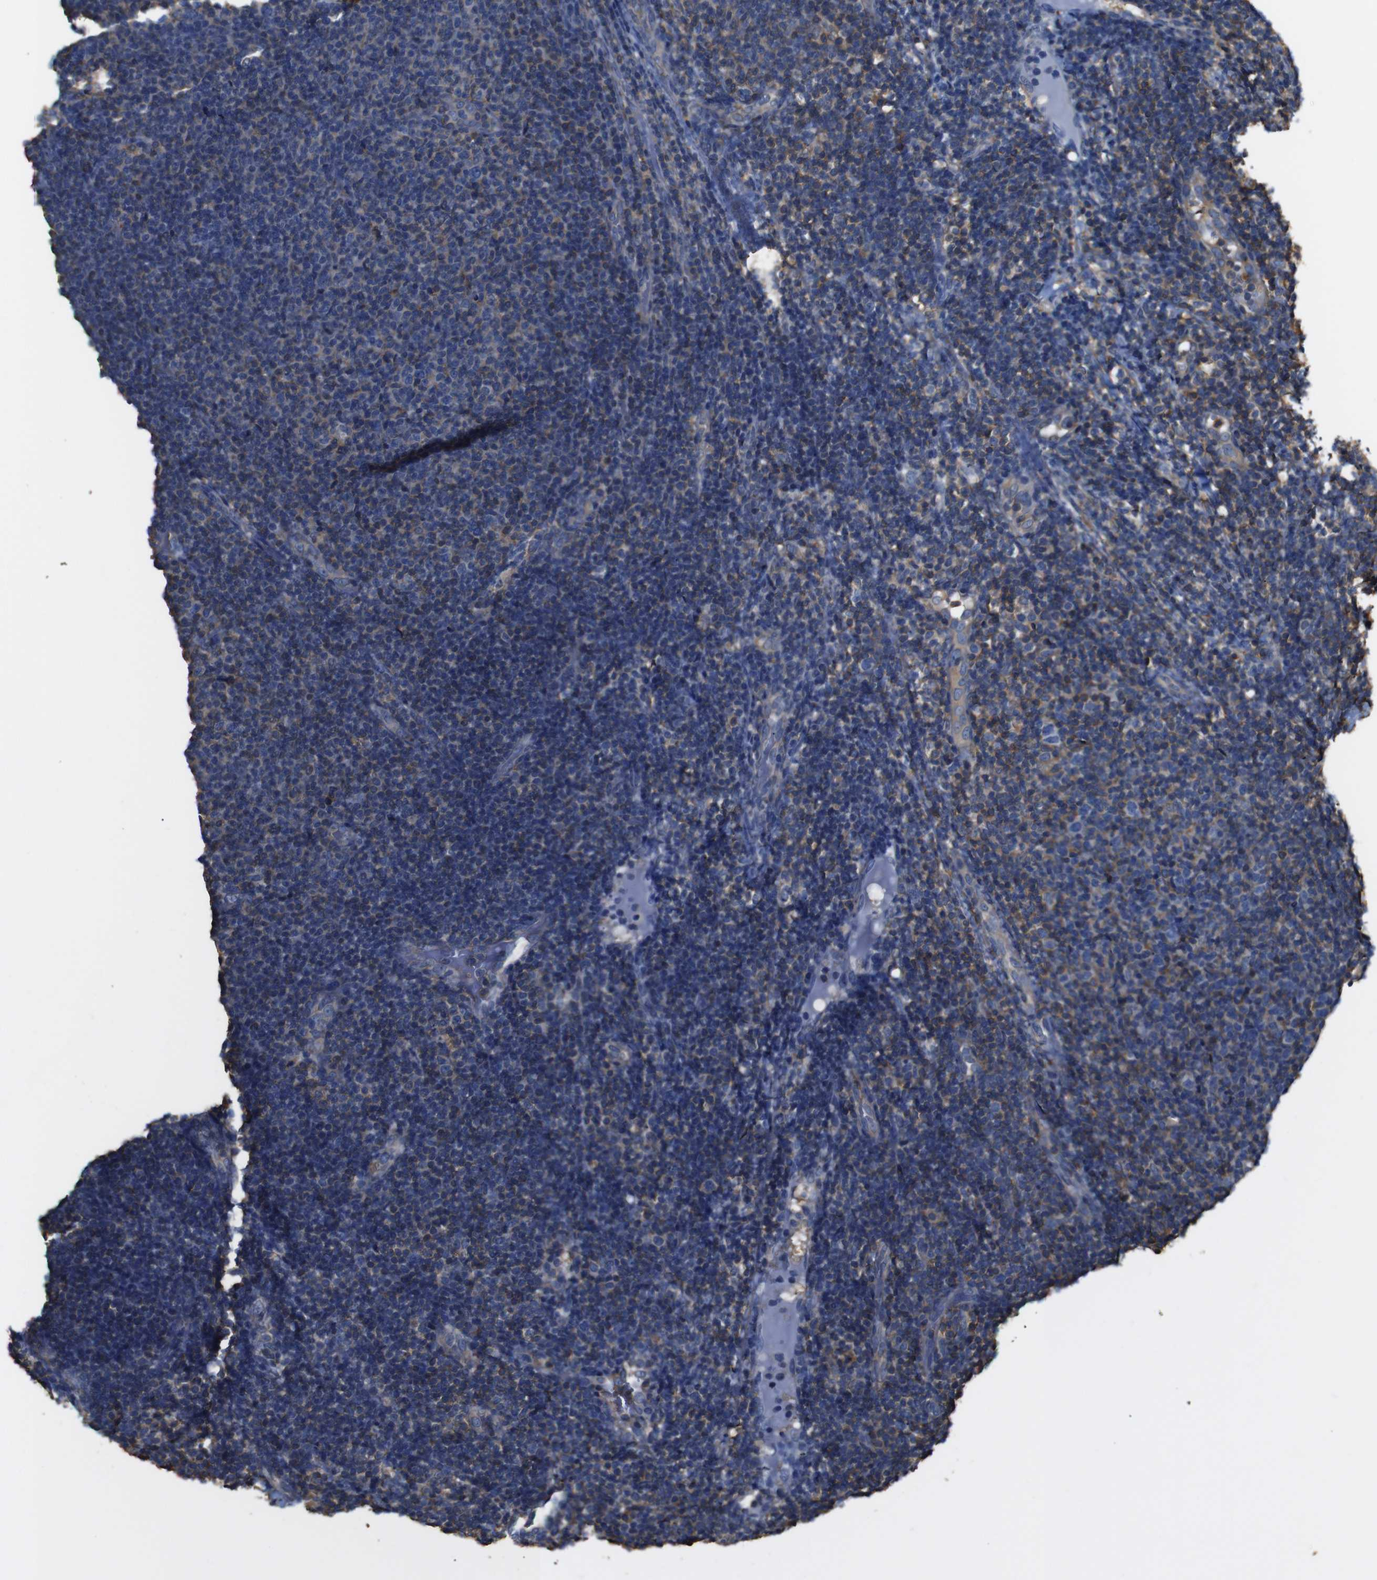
{"staining": {"intensity": "negative", "quantity": "none", "location": "none"}, "tissue": "lymphoma", "cell_type": "Tumor cells", "image_type": "cancer", "snomed": [{"axis": "morphology", "description": "Malignant lymphoma, non-Hodgkin's type, Low grade"}, {"axis": "topography", "description": "Lymph node"}], "caption": "Tumor cells are negative for protein expression in human lymphoma.", "gene": "PI4KA", "patient": {"sex": "male", "age": 66}}